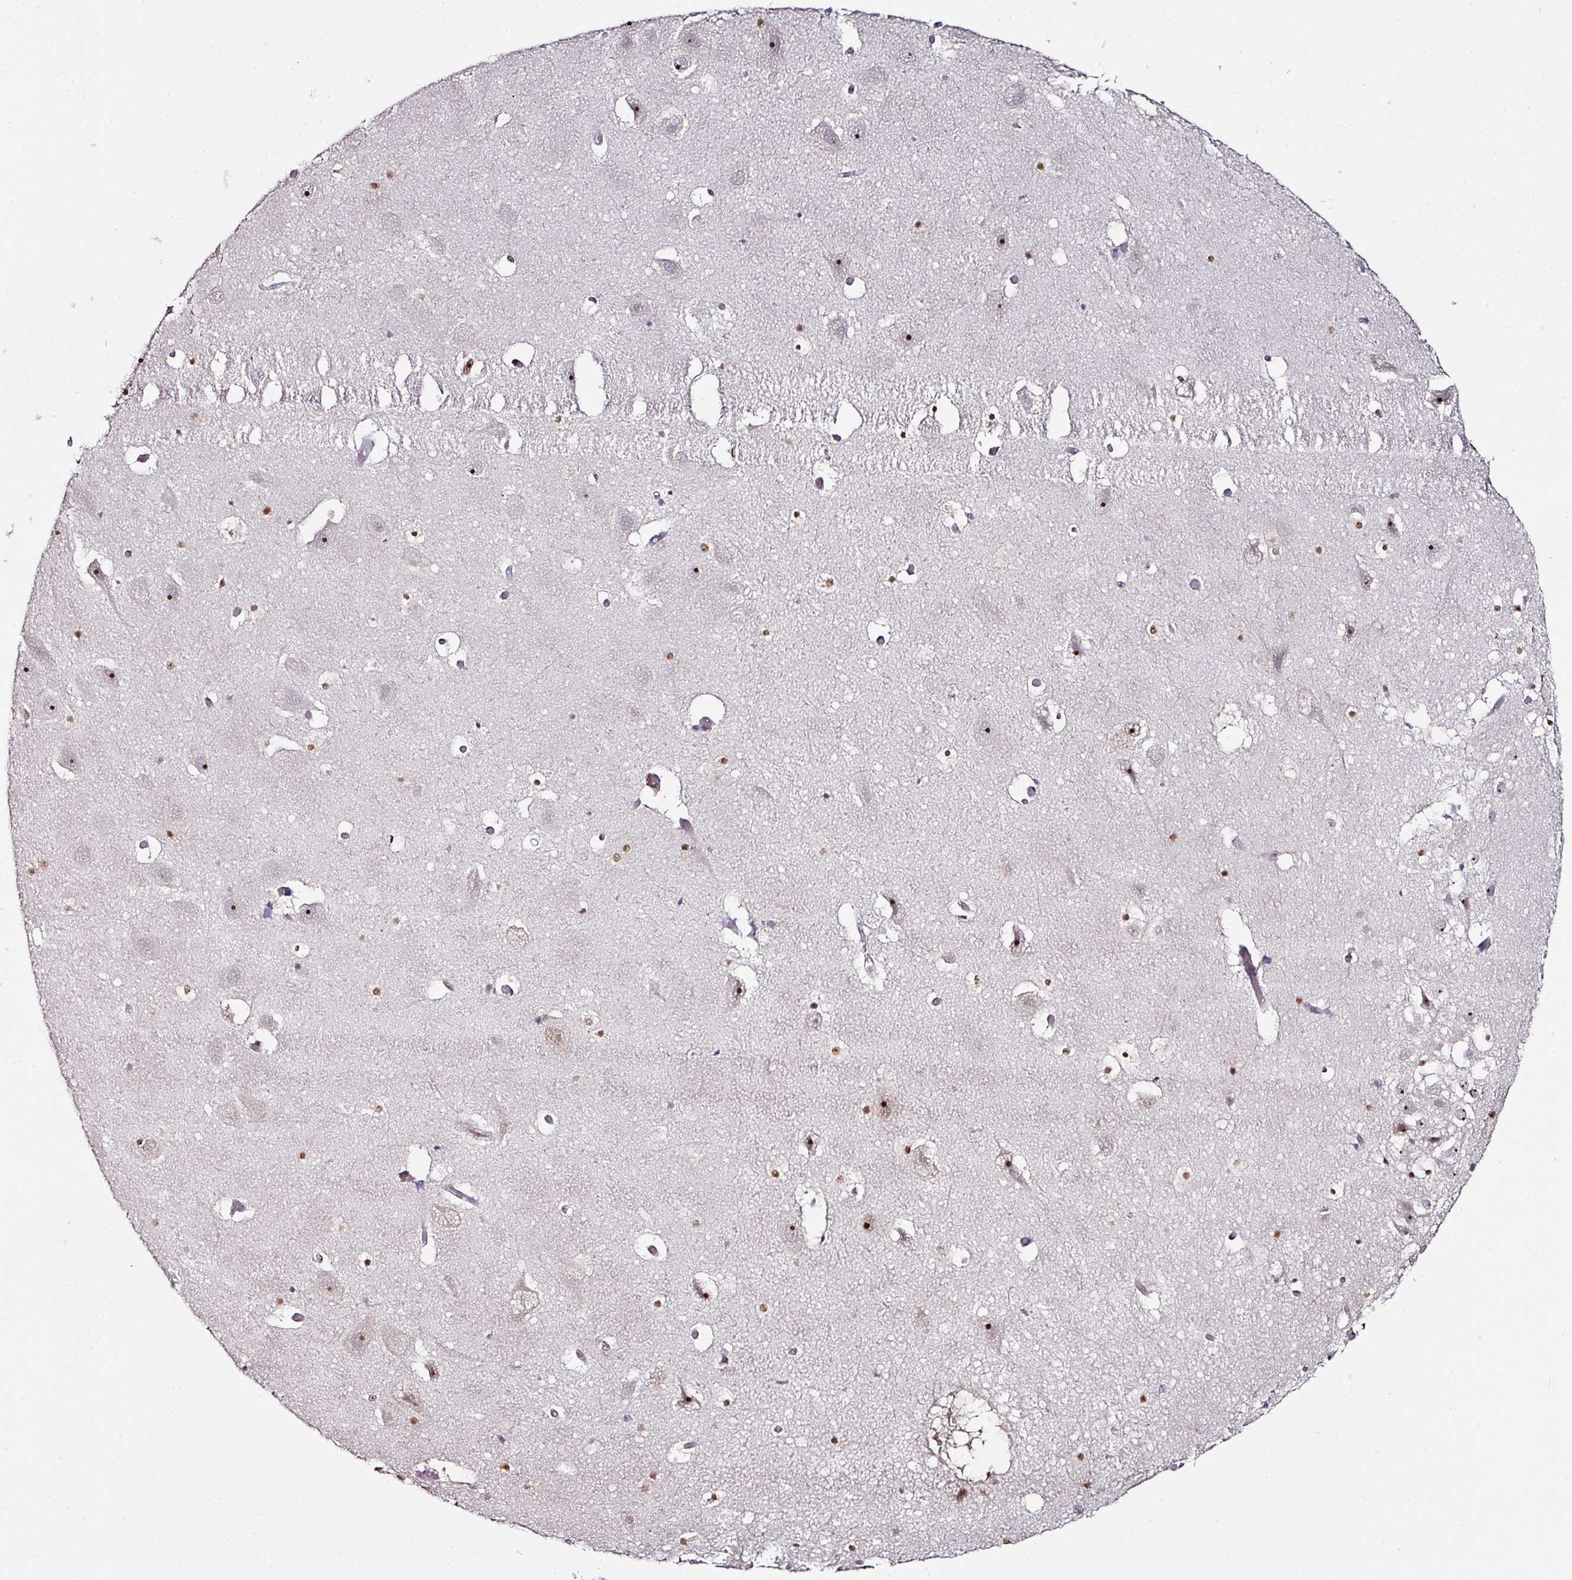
{"staining": {"intensity": "moderate", "quantity": "<25%", "location": "nuclear"}, "tissue": "hippocampus", "cell_type": "Glial cells", "image_type": "normal", "snomed": [{"axis": "morphology", "description": "Normal tissue, NOS"}, {"axis": "topography", "description": "Hippocampus"}], "caption": "Brown immunohistochemical staining in unremarkable human hippocampus displays moderate nuclear expression in about <25% of glial cells. The staining was performed using DAB to visualize the protein expression in brown, while the nuclei were stained in blue with hematoxylin (Magnification: 20x).", "gene": "NACC2", "patient": {"sex": "female", "age": 52}}